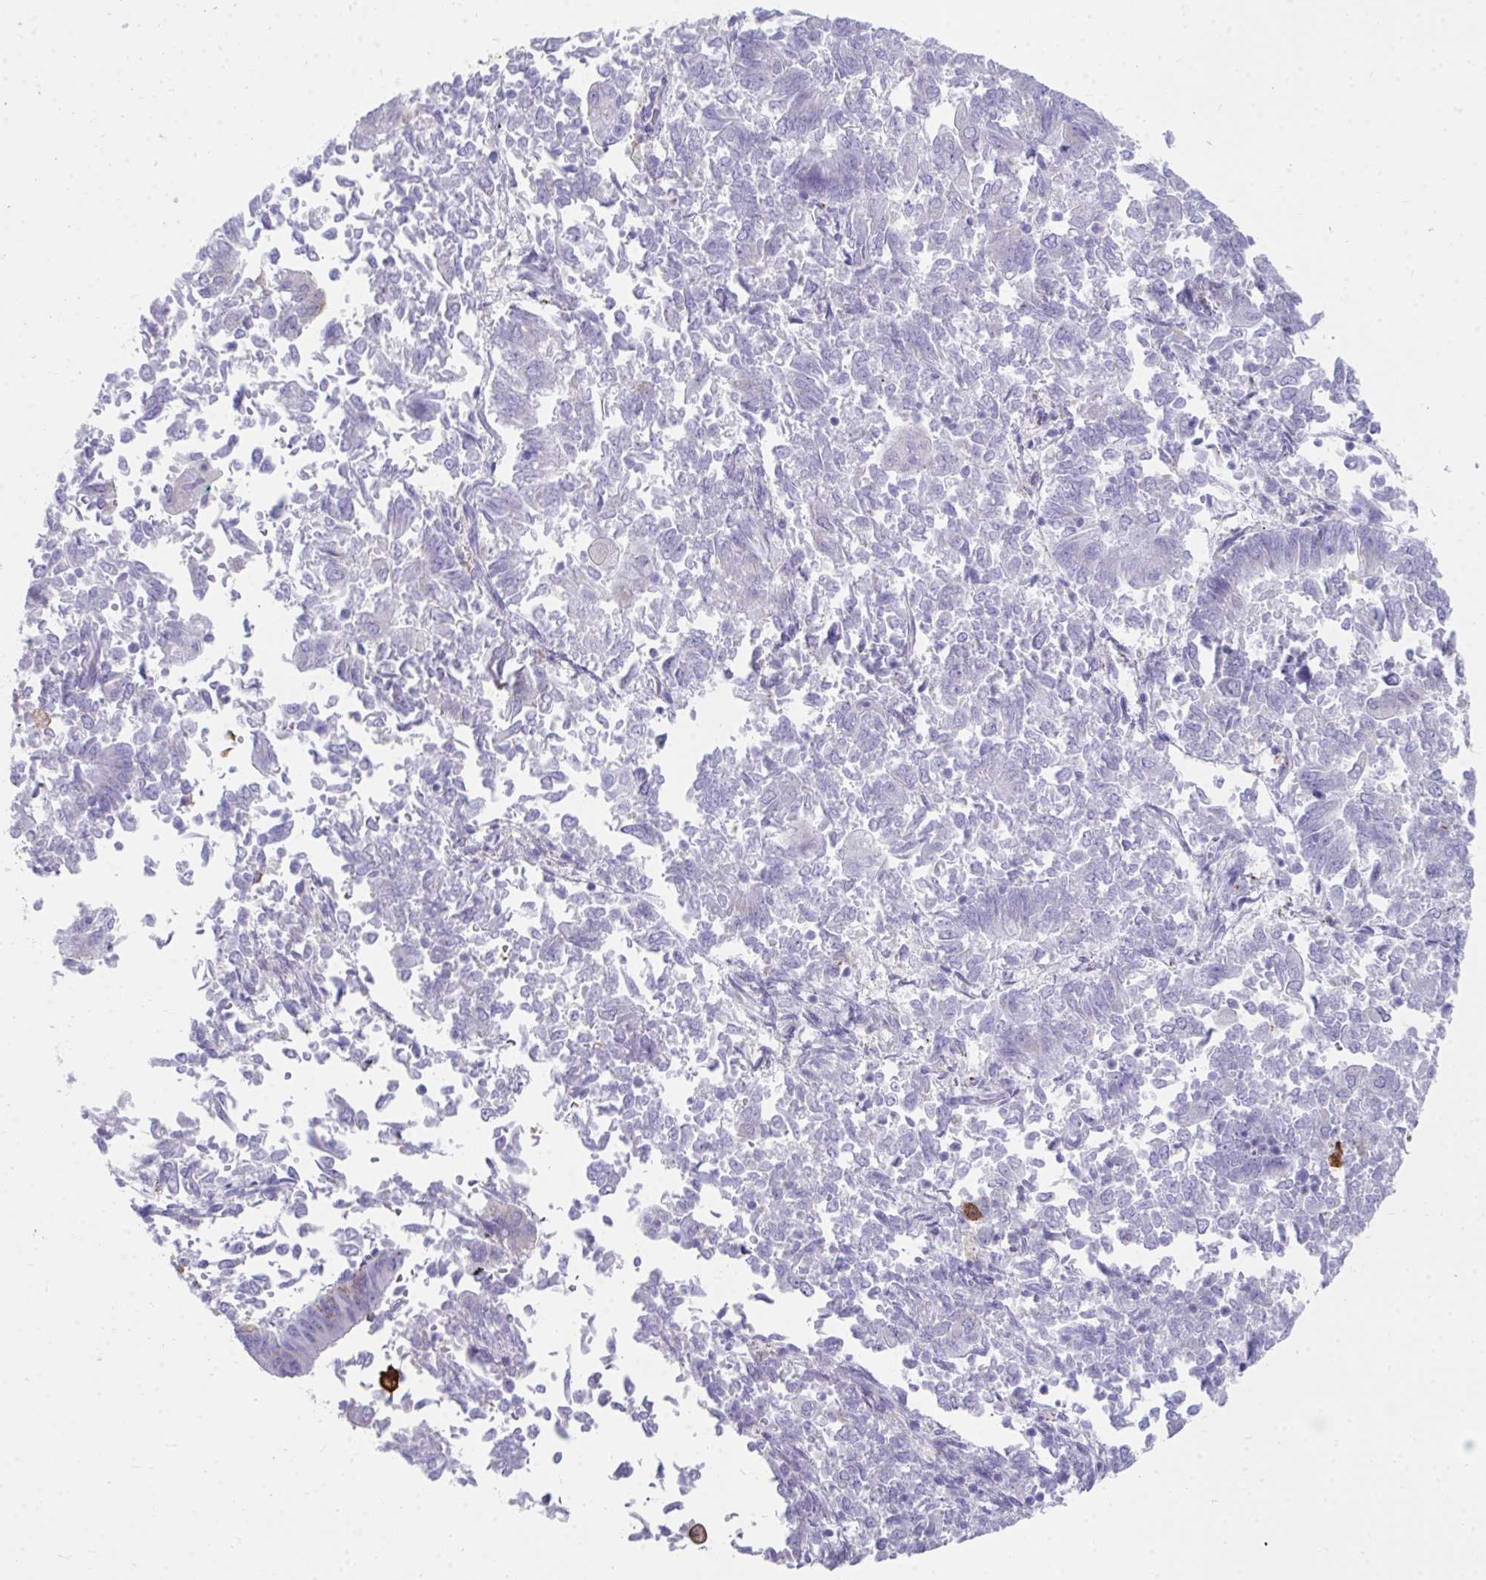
{"staining": {"intensity": "negative", "quantity": "none", "location": "none"}, "tissue": "endometrial cancer", "cell_type": "Tumor cells", "image_type": "cancer", "snomed": [{"axis": "morphology", "description": "Adenocarcinoma, NOS"}, {"axis": "topography", "description": "Endometrium"}], "caption": "This is an immunohistochemistry (IHC) photomicrograph of endometrial cancer. There is no staining in tumor cells.", "gene": "CD163", "patient": {"sex": "female", "age": 65}}